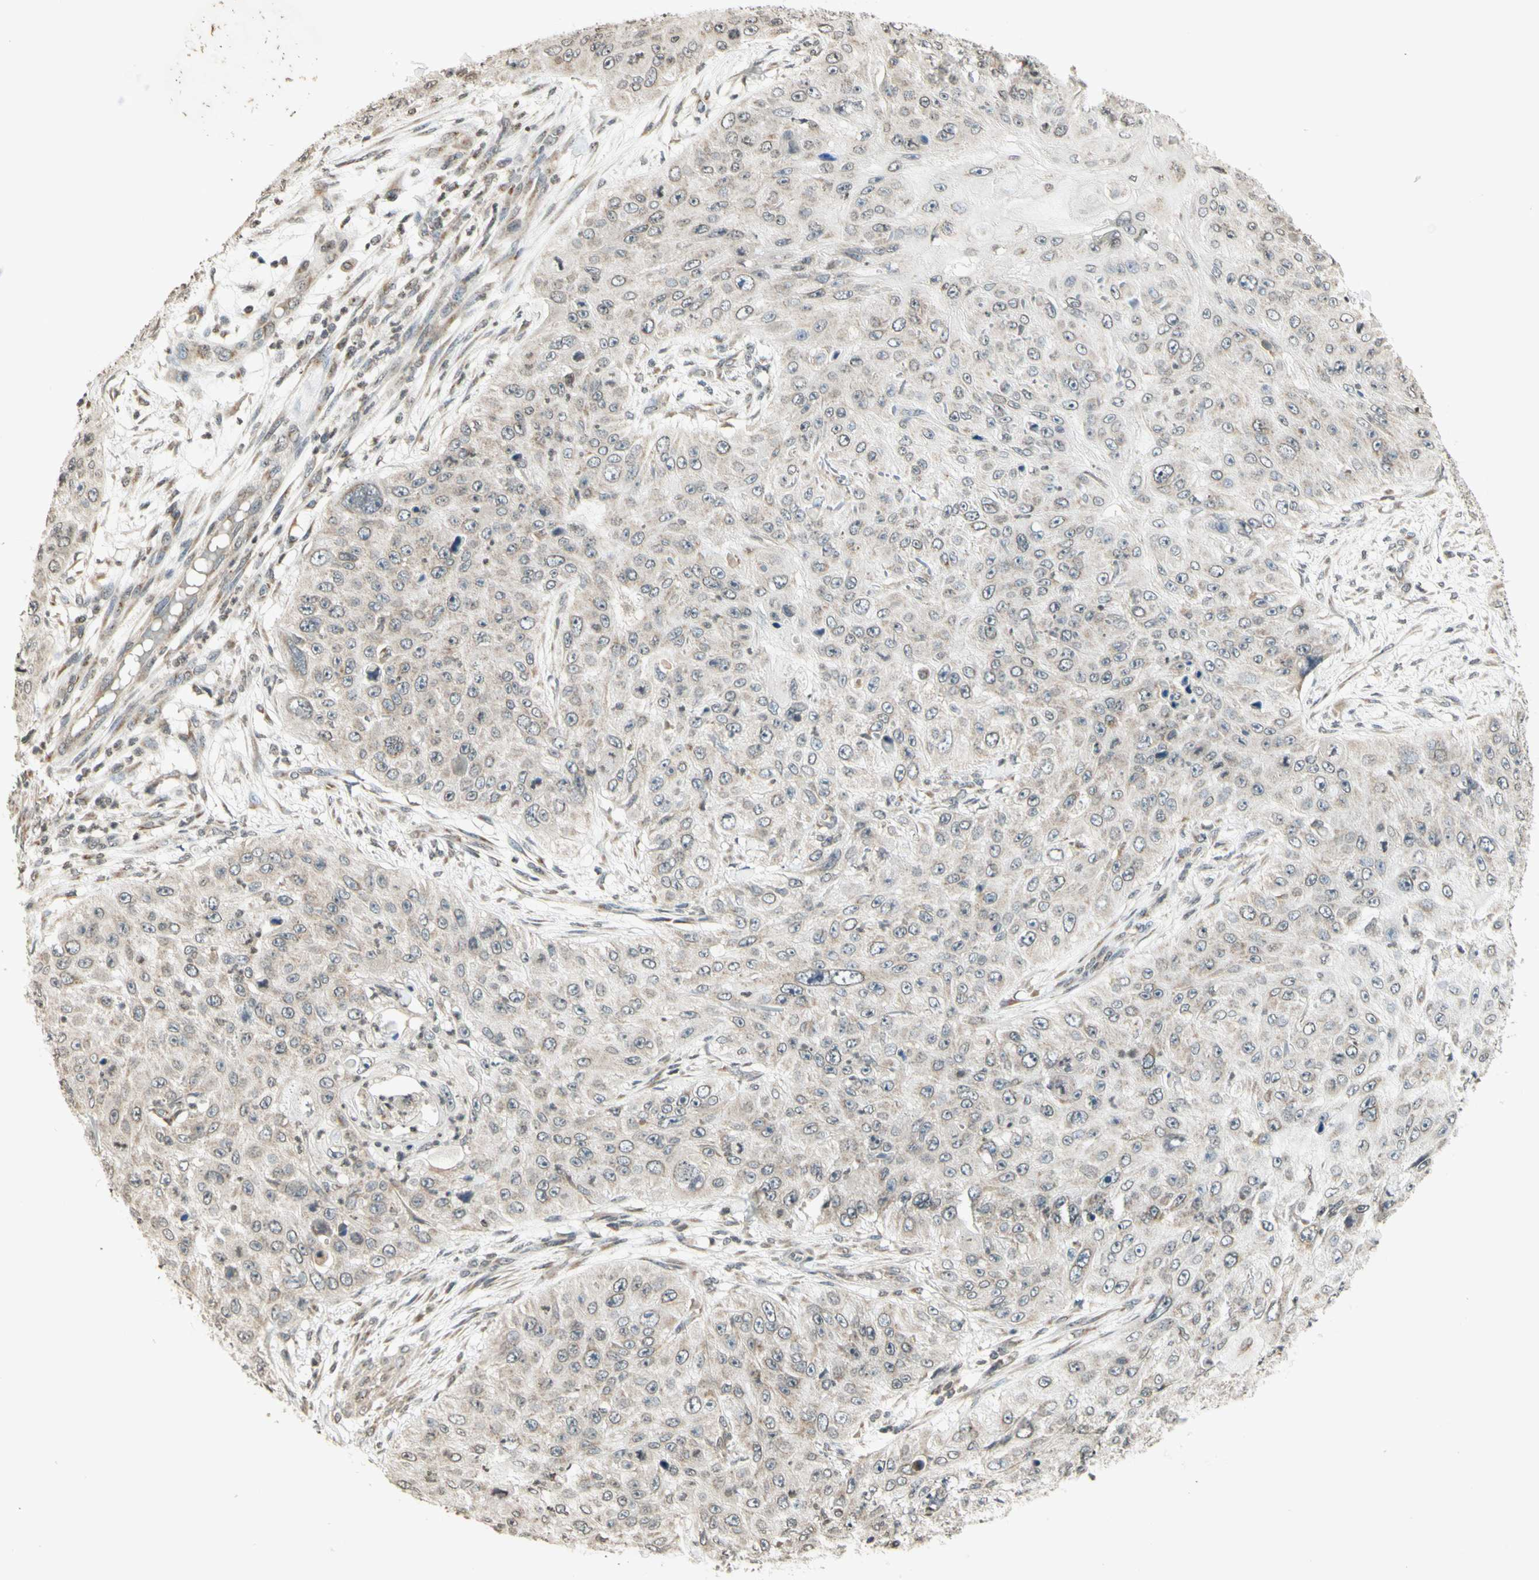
{"staining": {"intensity": "weak", "quantity": "<25%", "location": "cytoplasmic/membranous"}, "tissue": "skin cancer", "cell_type": "Tumor cells", "image_type": "cancer", "snomed": [{"axis": "morphology", "description": "Squamous cell carcinoma, NOS"}, {"axis": "topography", "description": "Skin"}], "caption": "This photomicrograph is of squamous cell carcinoma (skin) stained with immunohistochemistry (IHC) to label a protein in brown with the nuclei are counter-stained blue. There is no expression in tumor cells.", "gene": "CCNI", "patient": {"sex": "female", "age": 80}}